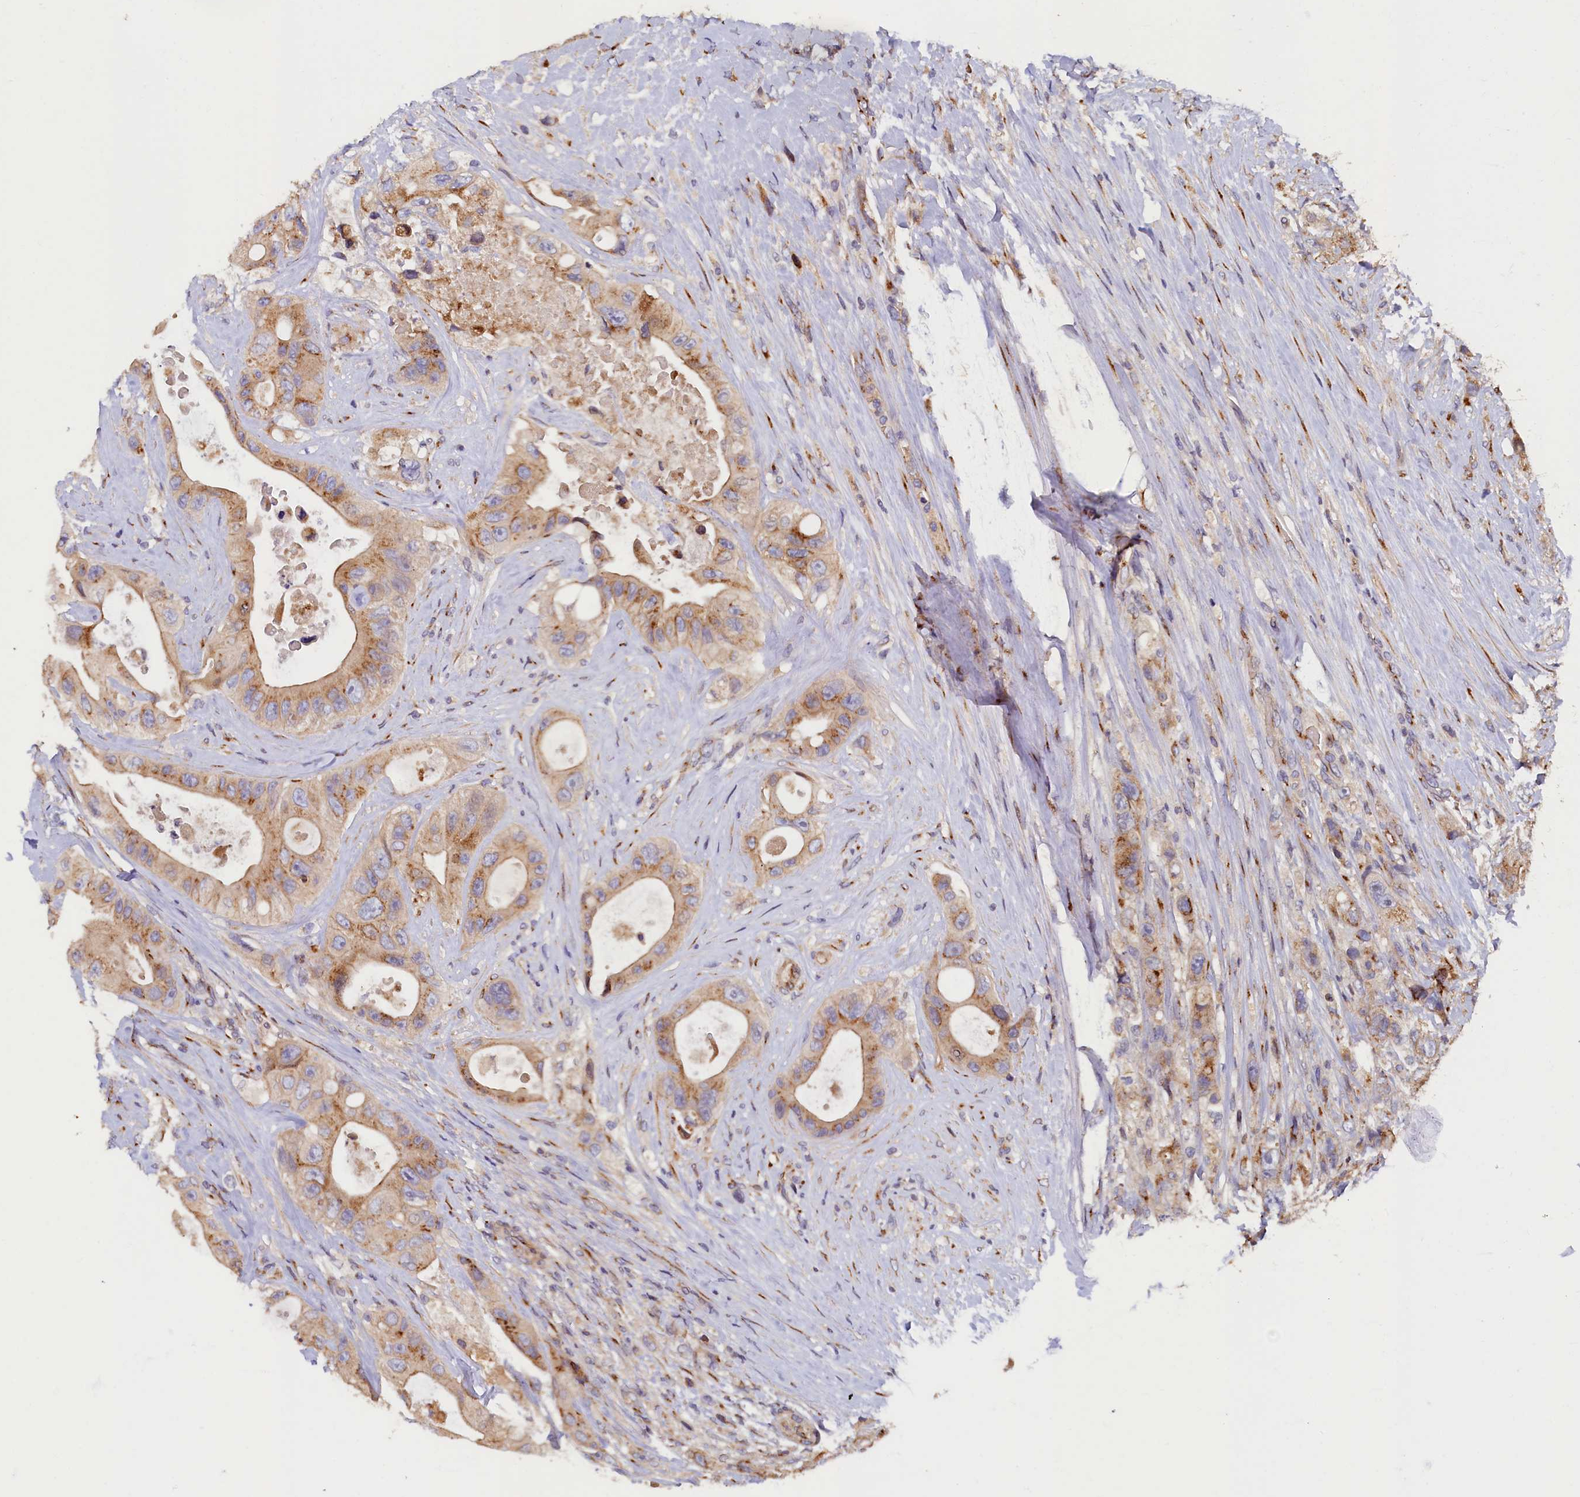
{"staining": {"intensity": "moderate", "quantity": ">75%", "location": "cytoplasmic/membranous"}, "tissue": "colorectal cancer", "cell_type": "Tumor cells", "image_type": "cancer", "snomed": [{"axis": "morphology", "description": "Adenocarcinoma, NOS"}, {"axis": "topography", "description": "Colon"}], "caption": "Immunohistochemical staining of colorectal cancer (adenocarcinoma) demonstrates medium levels of moderate cytoplasmic/membranous protein expression in about >75% of tumor cells. (Stains: DAB (3,3'-diaminobenzidine) in brown, nuclei in blue, Microscopy: brightfield microscopy at high magnification).", "gene": "TMEM181", "patient": {"sex": "female", "age": 46}}